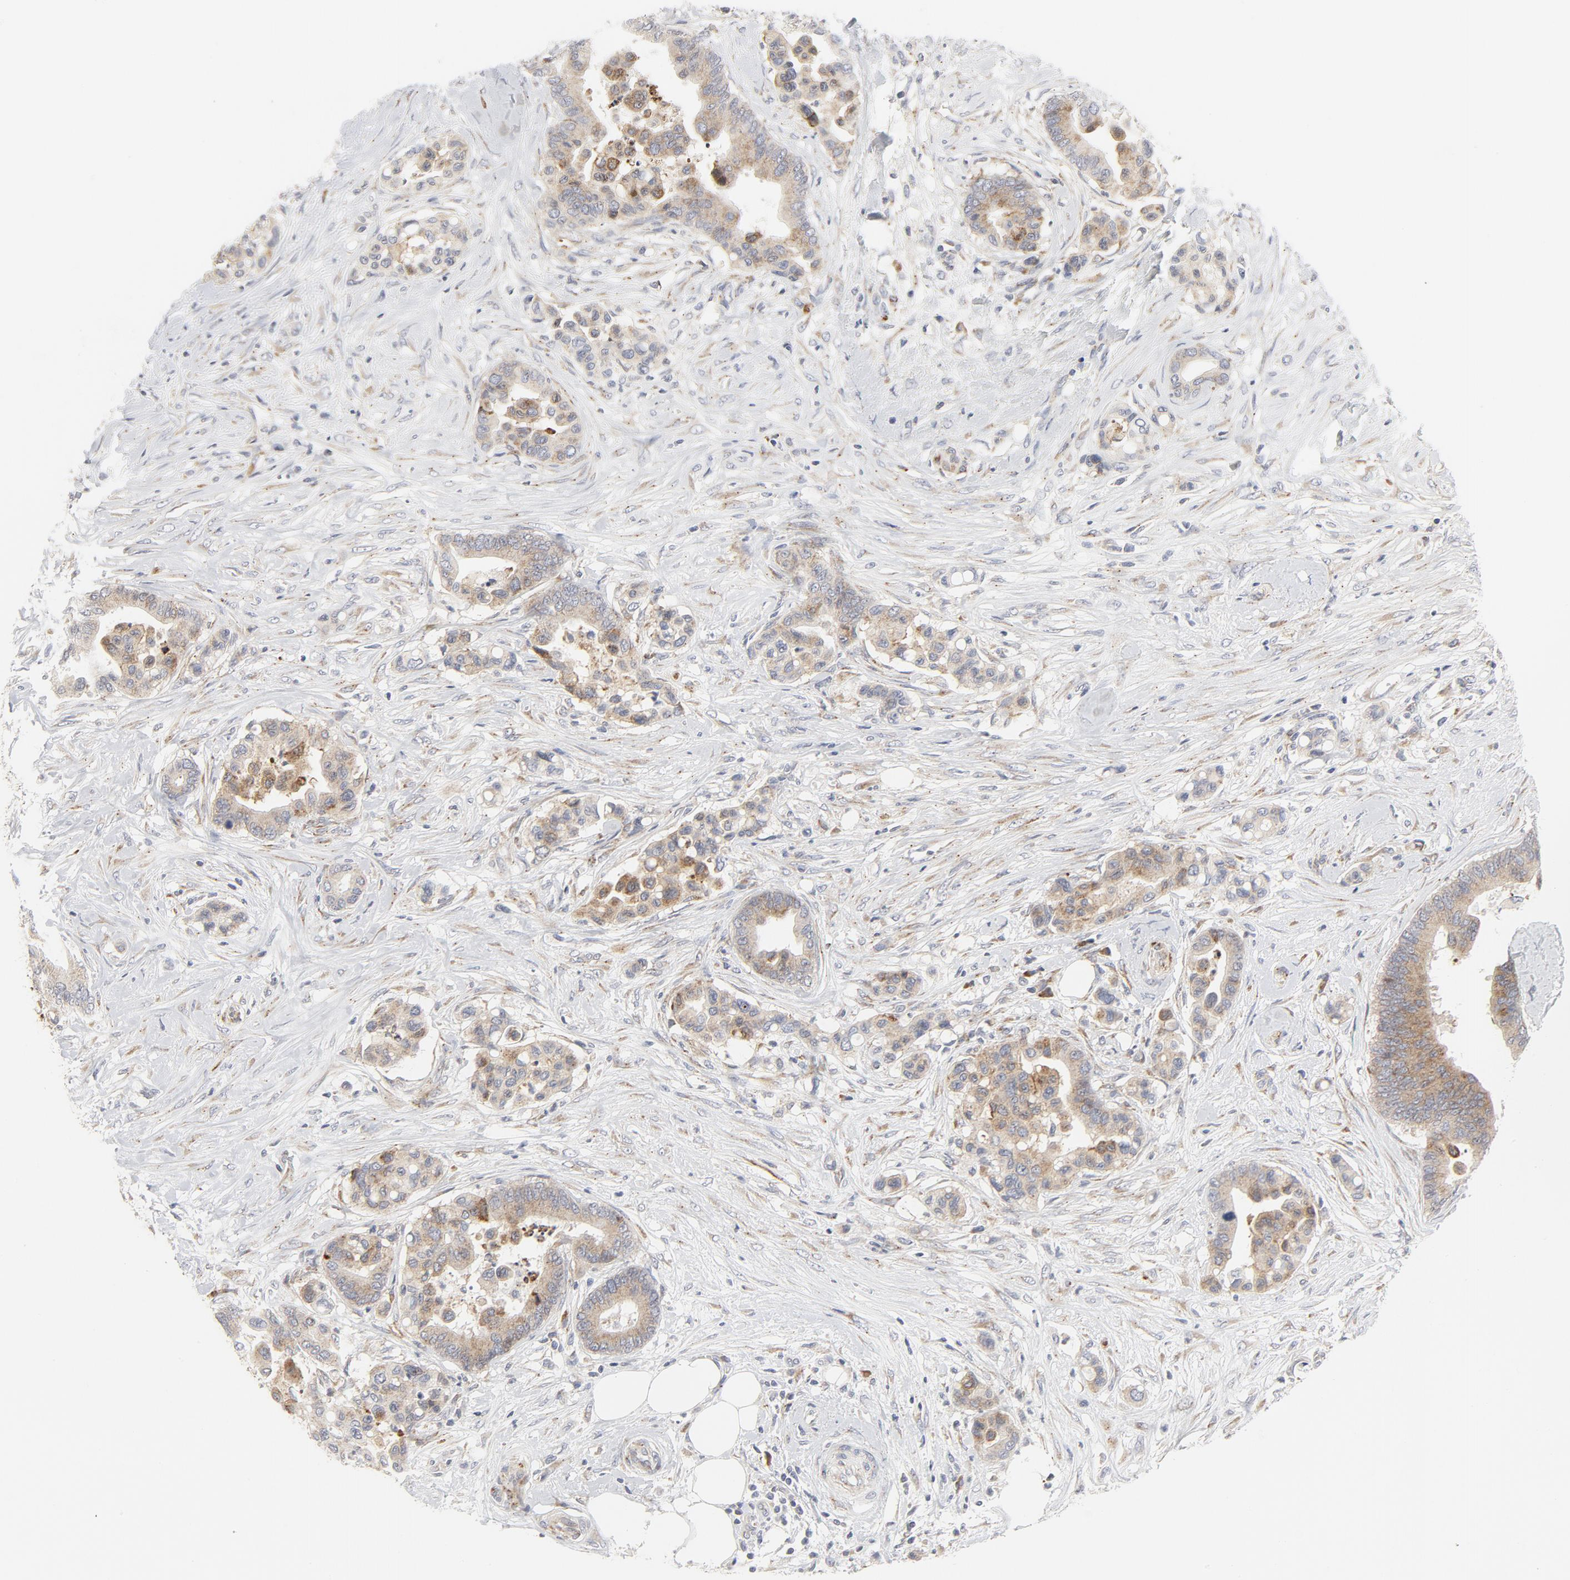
{"staining": {"intensity": "weak", "quantity": ">75%", "location": "cytoplasmic/membranous"}, "tissue": "colorectal cancer", "cell_type": "Tumor cells", "image_type": "cancer", "snomed": [{"axis": "morphology", "description": "Adenocarcinoma, NOS"}, {"axis": "topography", "description": "Colon"}], "caption": "Immunohistochemistry (IHC) (DAB (3,3'-diaminobenzidine)) staining of human colorectal adenocarcinoma shows weak cytoplasmic/membranous protein expression in approximately >75% of tumor cells.", "gene": "LRP6", "patient": {"sex": "male", "age": 82}}